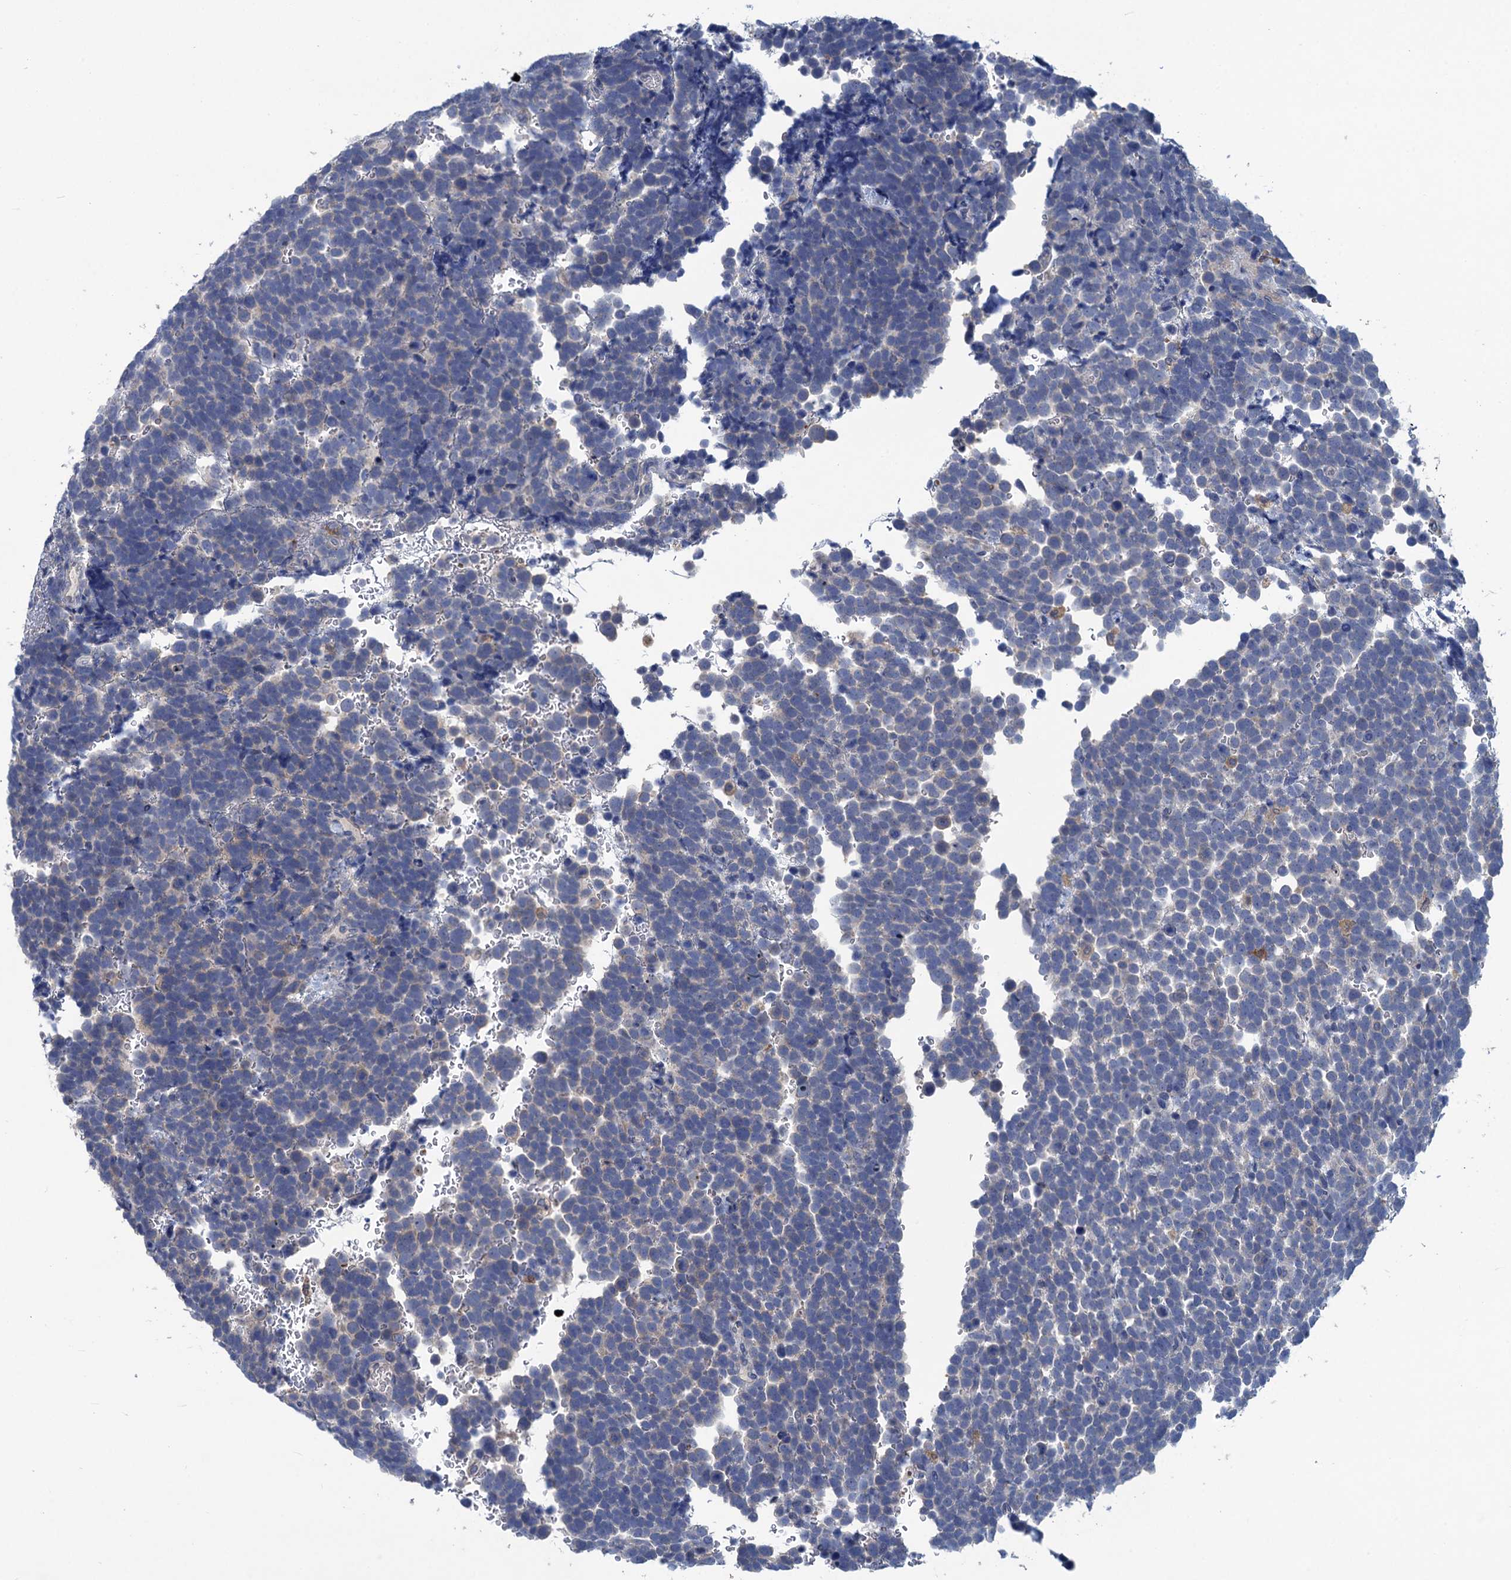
{"staining": {"intensity": "negative", "quantity": "none", "location": "none"}, "tissue": "urothelial cancer", "cell_type": "Tumor cells", "image_type": "cancer", "snomed": [{"axis": "morphology", "description": "Urothelial carcinoma, High grade"}, {"axis": "topography", "description": "Urinary bladder"}], "caption": "High power microscopy image of an immunohistochemistry (IHC) histopathology image of urothelial carcinoma (high-grade), revealing no significant staining in tumor cells. (DAB (3,3'-diaminobenzidine) immunohistochemistry (IHC) visualized using brightfield microscopy, high magnification).", "gene": "RTKN2", "patient": {"sex": "female", "age": 82}}